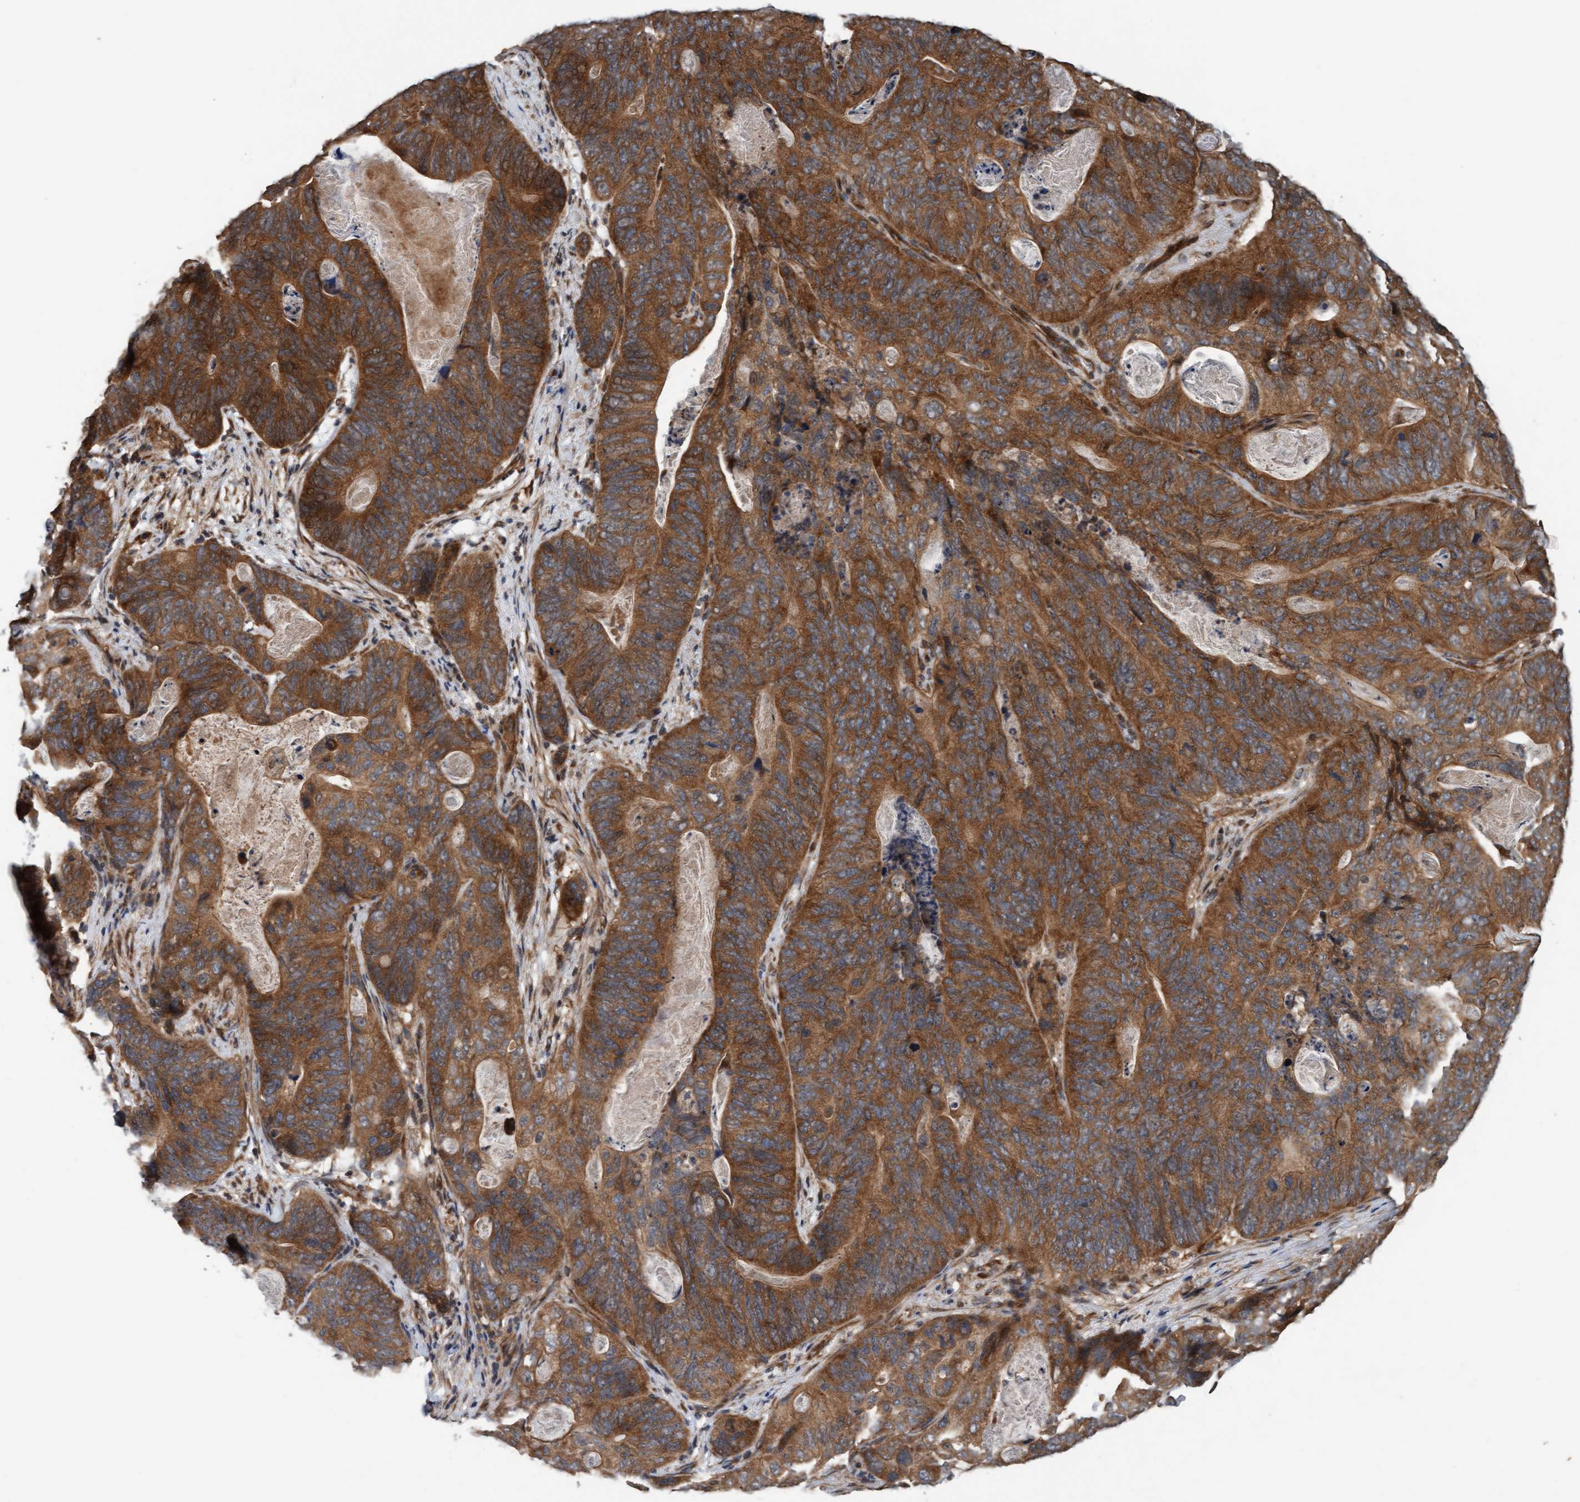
{"staining": {"intensity": "strong", "quantity": ">75%", "location": "cytoplasmic/membranous"}, "tissue": "stomach cancer", "cell_type": "Tumor cells", "image_type": "cancer", "snomed": [{"axis": "morphology", "description": "Normal tissue, NOS"}, {"axis": "morphology", "description": "Adenocarcinoma, NOS"}, {"axis": "topography", "description": "Stomach"}], "caption": "Immunohistochemistry image of neoplastic tissue: stomach adenocarcinoma stained using immunohistochemistry (IHC) shows high levels of strong protein expression localized specifically in the cytoplasmic/membranous of tumor cells, appearing as a cytoplasmic/membranous brown color.", "gene": "MLXIP", "patient": {"sex": "female", "age": 89}}